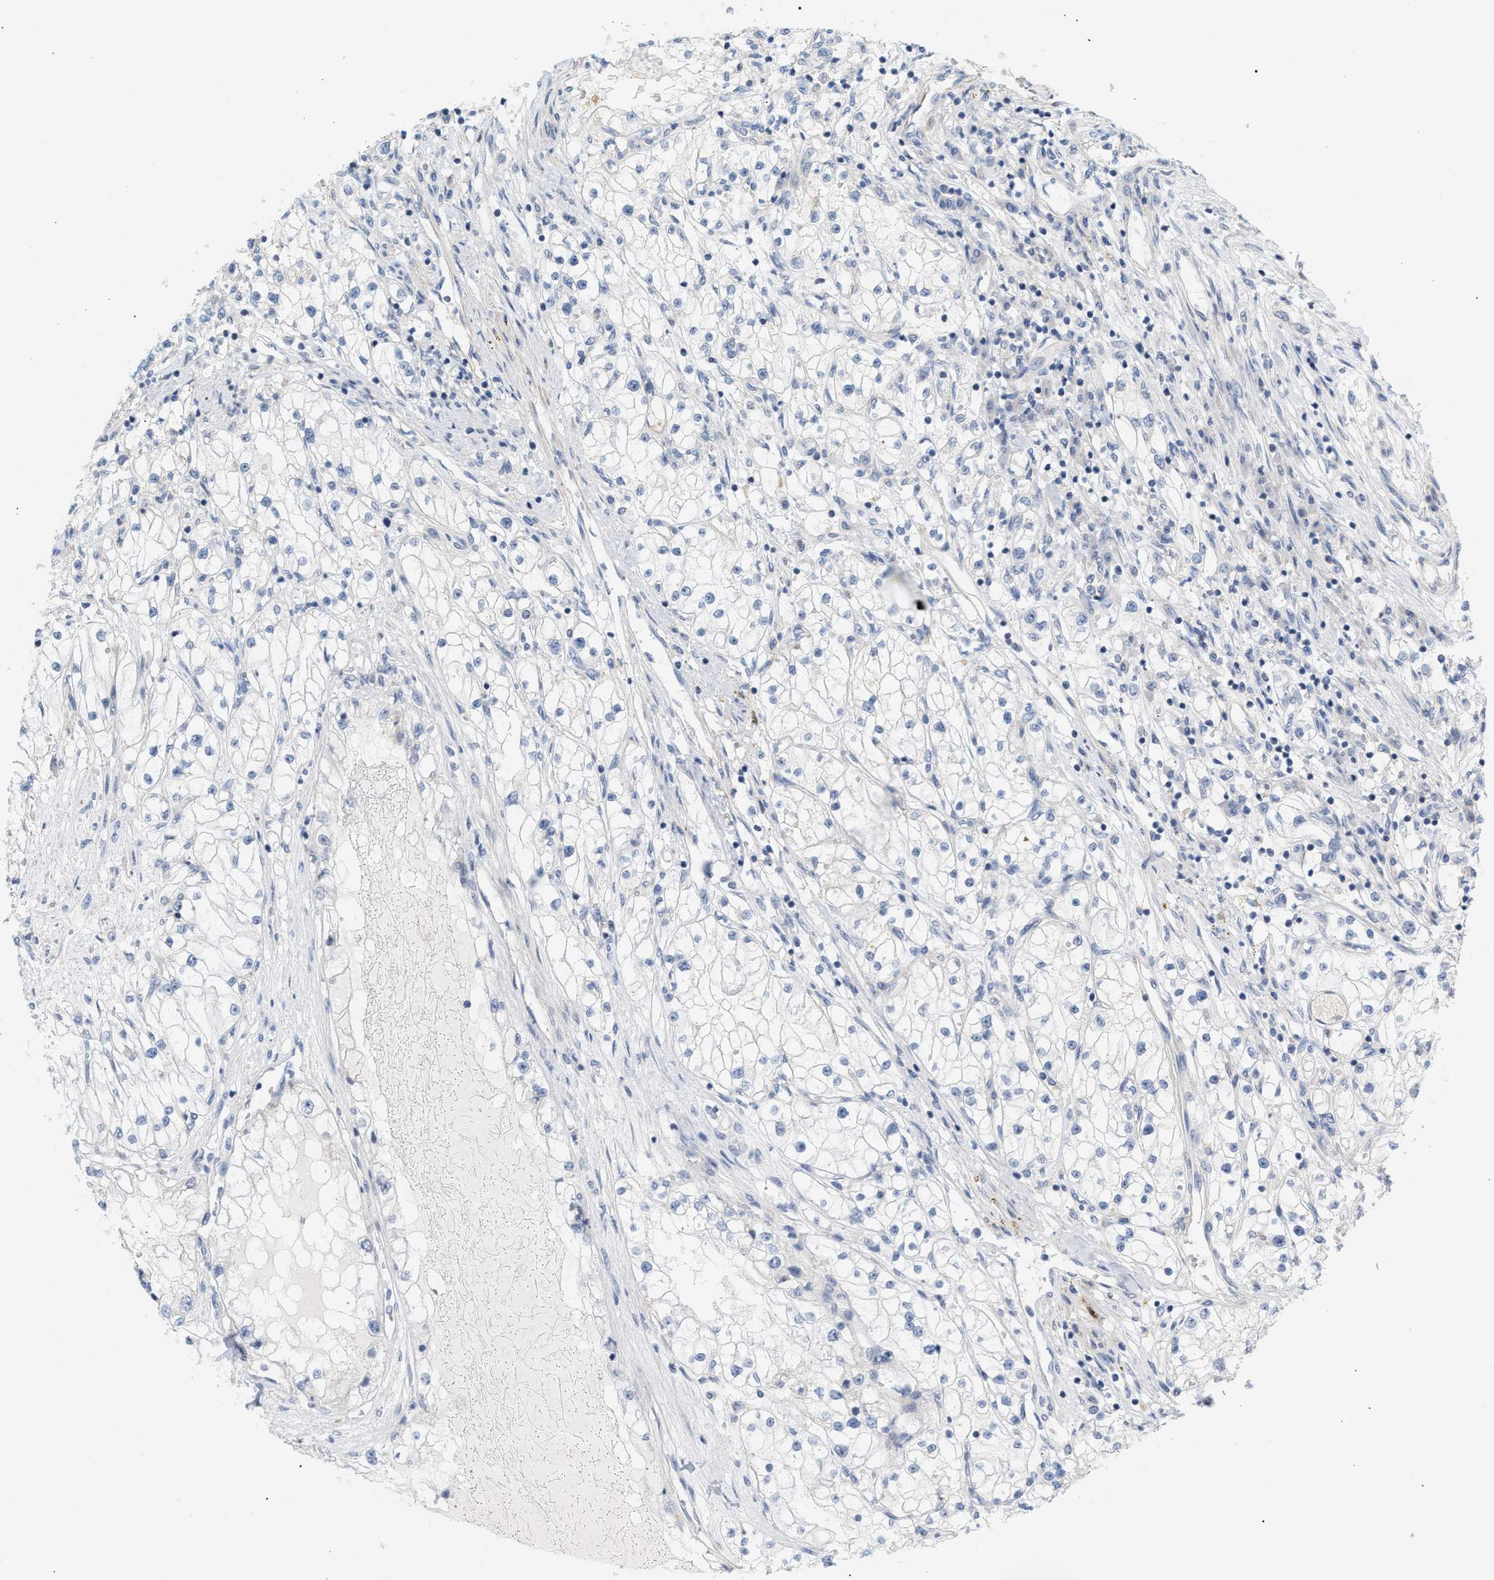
{"staining": {"intensity": "negative", "quantity": "none", "location": "none"}, "tissue": "renal cancer", "cell_type": "Tumor cells", "image_type": "cancer", "snomed": [{"axis": "morphology", "description": "Adenocarcinoma, NOS"}, {"axis": "topography", "description": "Kidney"}], "caption": "Immunohistochemical staining of human renal adenocarcinoma demonstrates no significant positivity in tumor cells.", "gene": "LRCH1", "patient": {"sex": "male", "age": 68}}